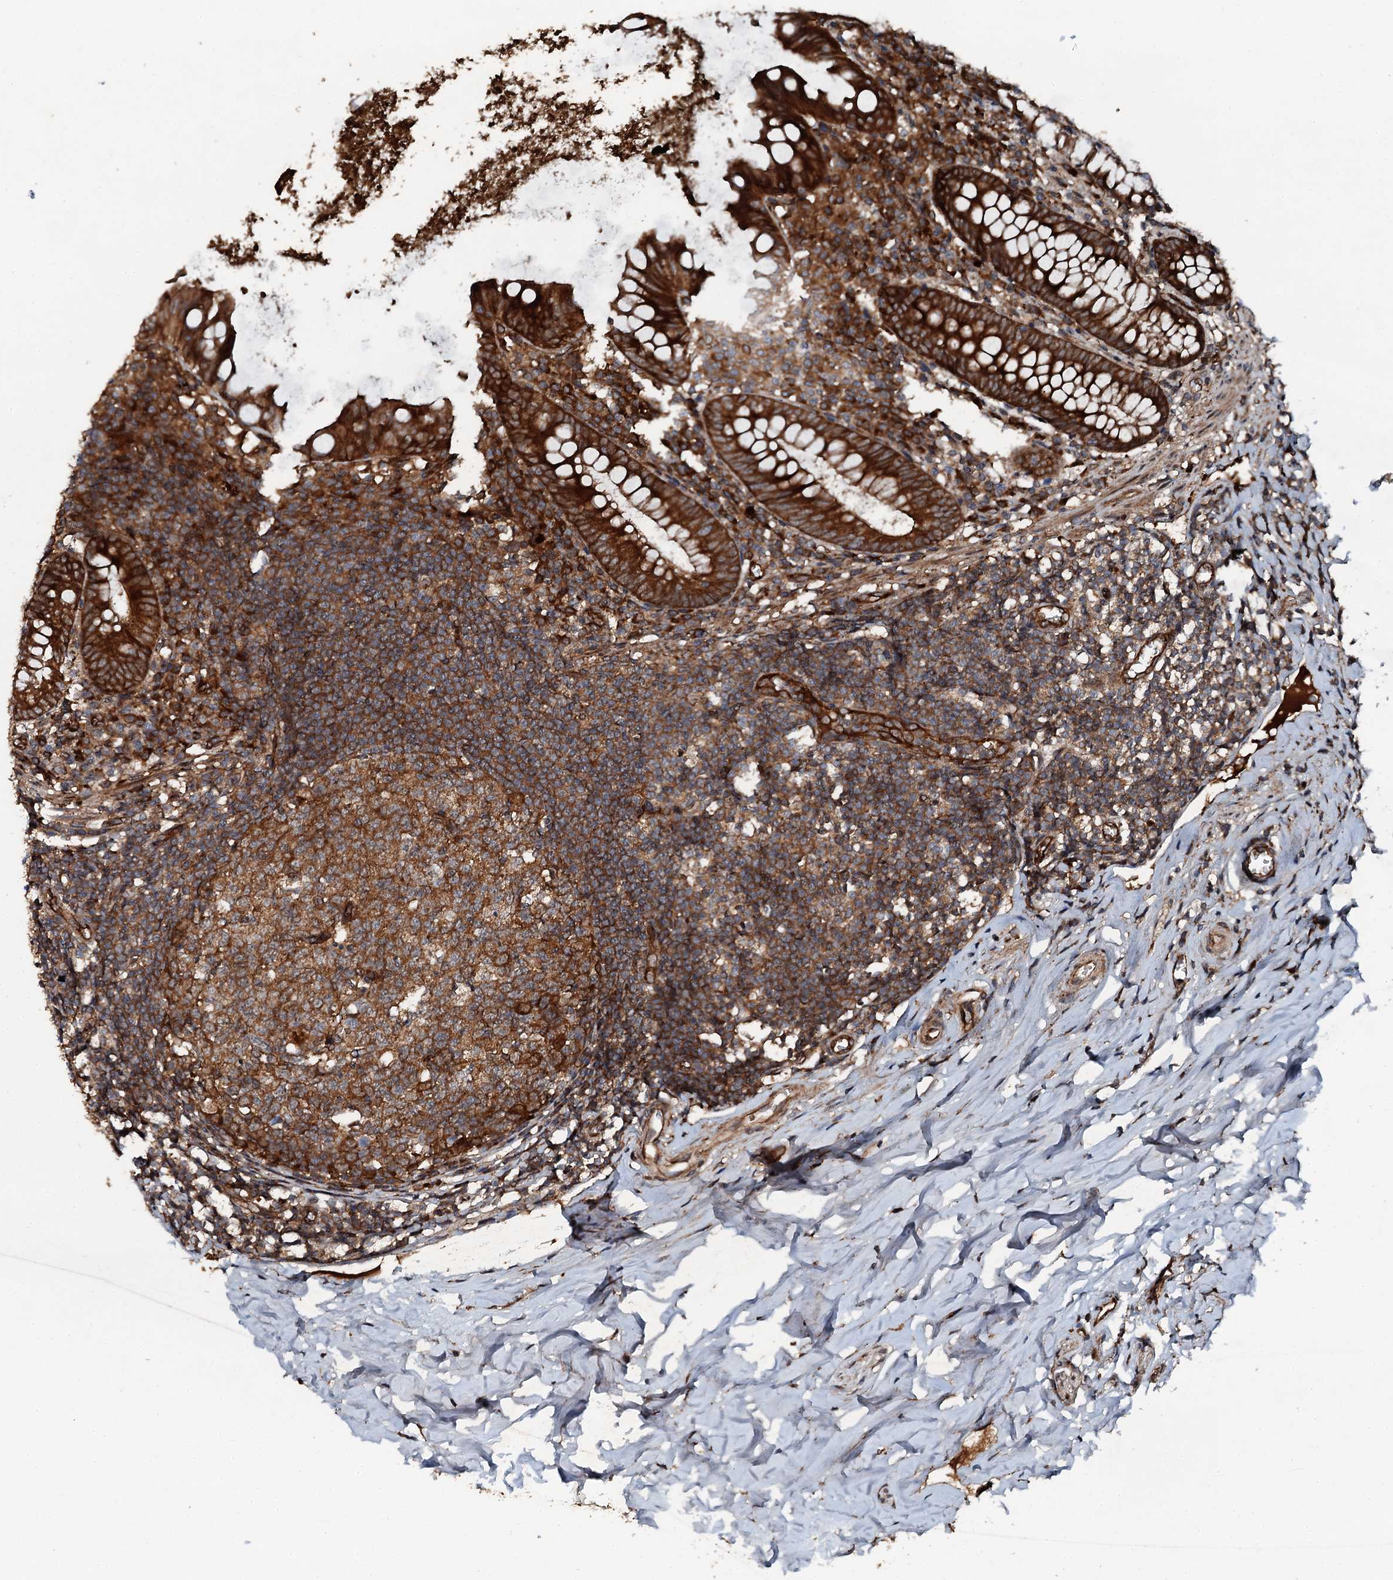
{"staining": {"intensity": "strong", "quantity": ">75%", "location": "cytoplasmic/membranous"}, "tissue": "appendix", "cell_type": "Glandular cells", "image_type": "normal", "snomed": [{"axis": "morphology", "description": "Normal tissue, NOS"}, {"axis": "topography", "description": "Appendix"}], "caption": "Protein positivity by IHC exhibits strong cytoplasmic/membranous staining in about >75% of glandular cells in benign appendix. (DAB IHC with brightfield microscopy, high magnification).", "gene": "FLYWCH1", "patient": {"sex": "female", "age": 51}}